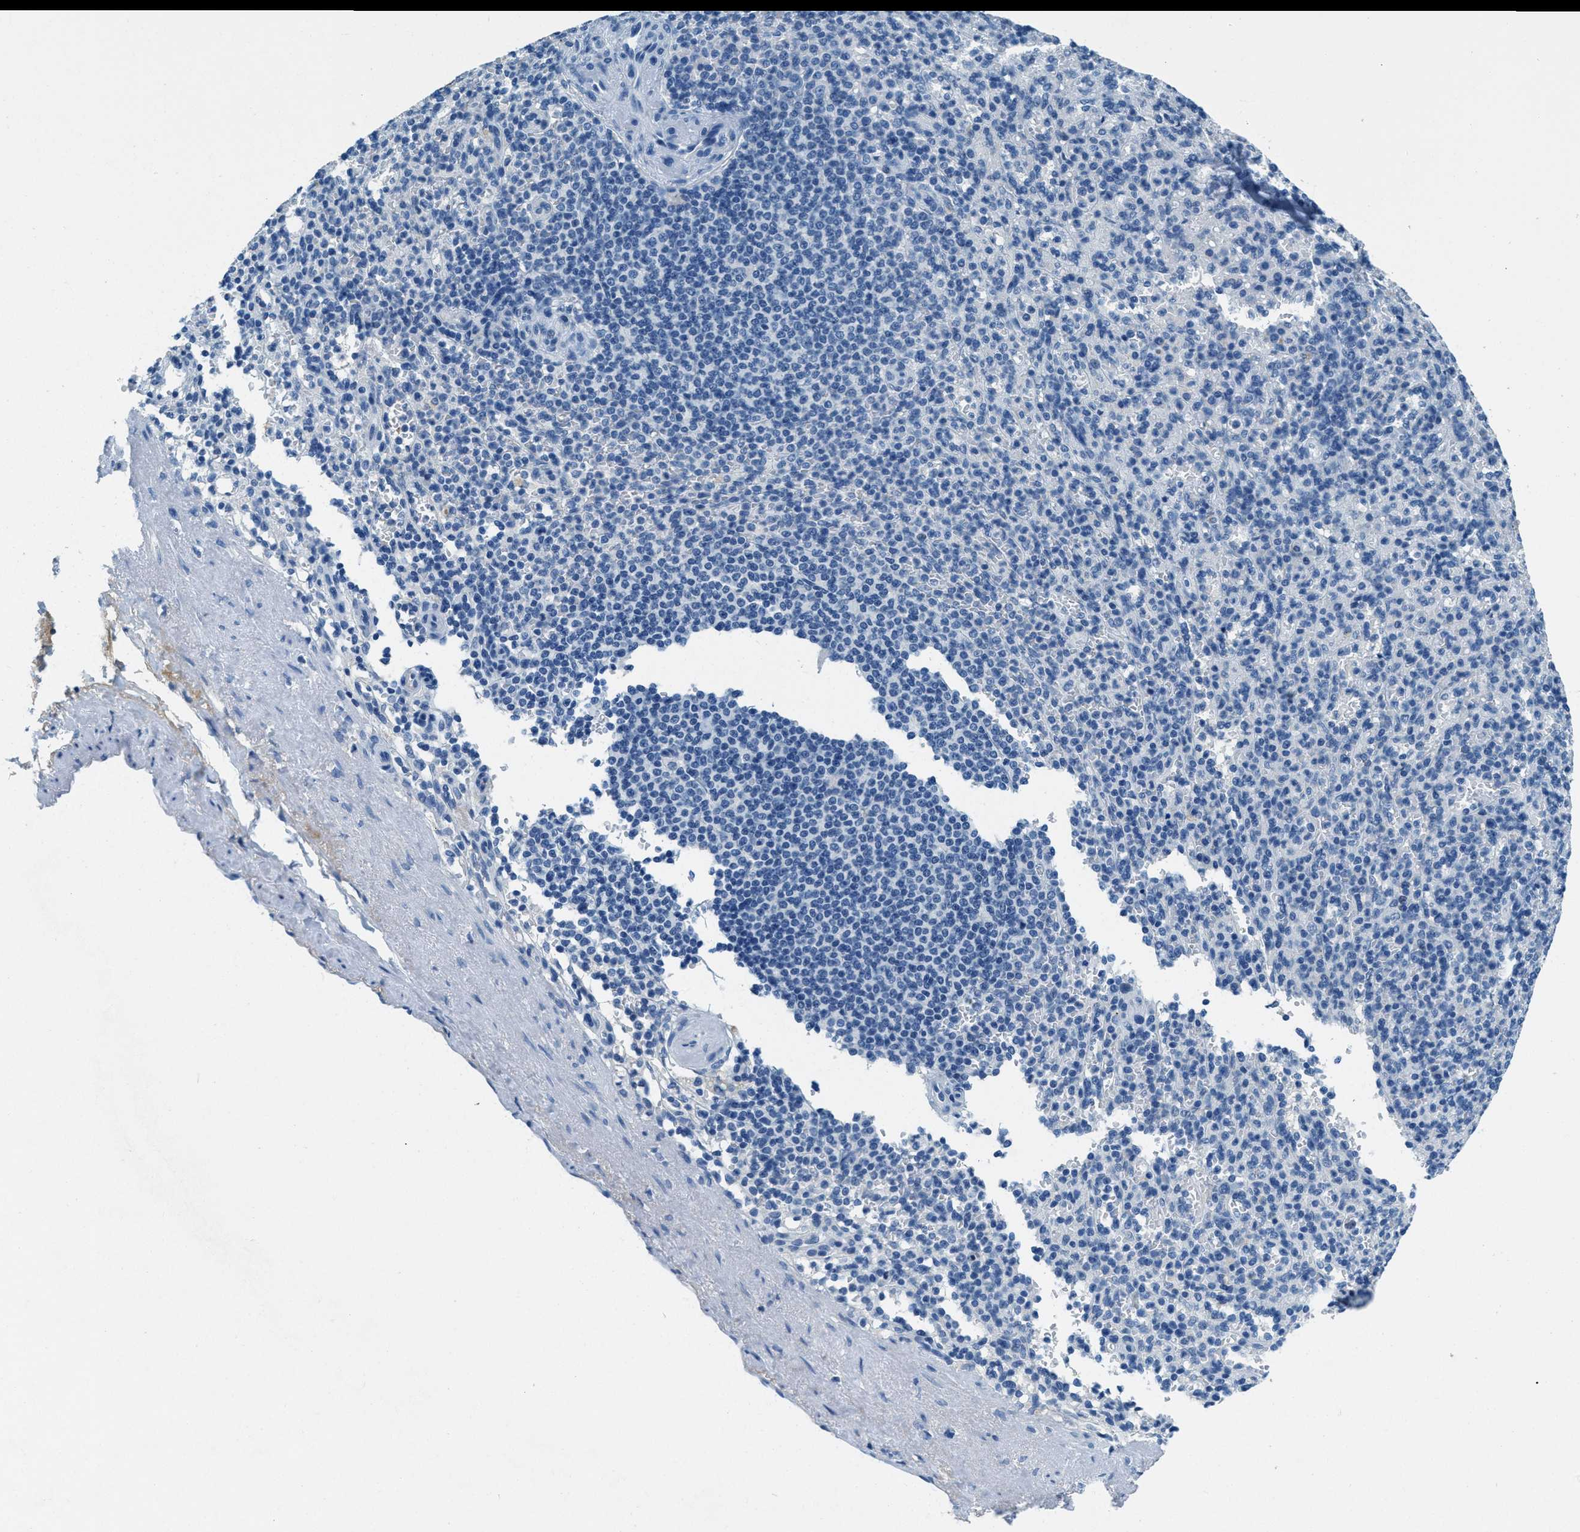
{"staining": {"intensity": "negative", "quantity": "none", "location": "none"}, "tissue": "spleen", "cell_type": "Cells in red pulp", "image_type": "normal", "snomed": [{"axis": "morphology", "description": "Normal tissue, NOS"}, {"axis": "topography", "description": "Spleen"}], "caption": "A high-resolution histopathology image shows immunohistochemistry (IHC) staining of normal spleen, which exhibits no significant positivity in cells in red pulp. Nuclei are stained in blue.", "gene": "A2M", "patient": {"sex": "female", "age": 74}}